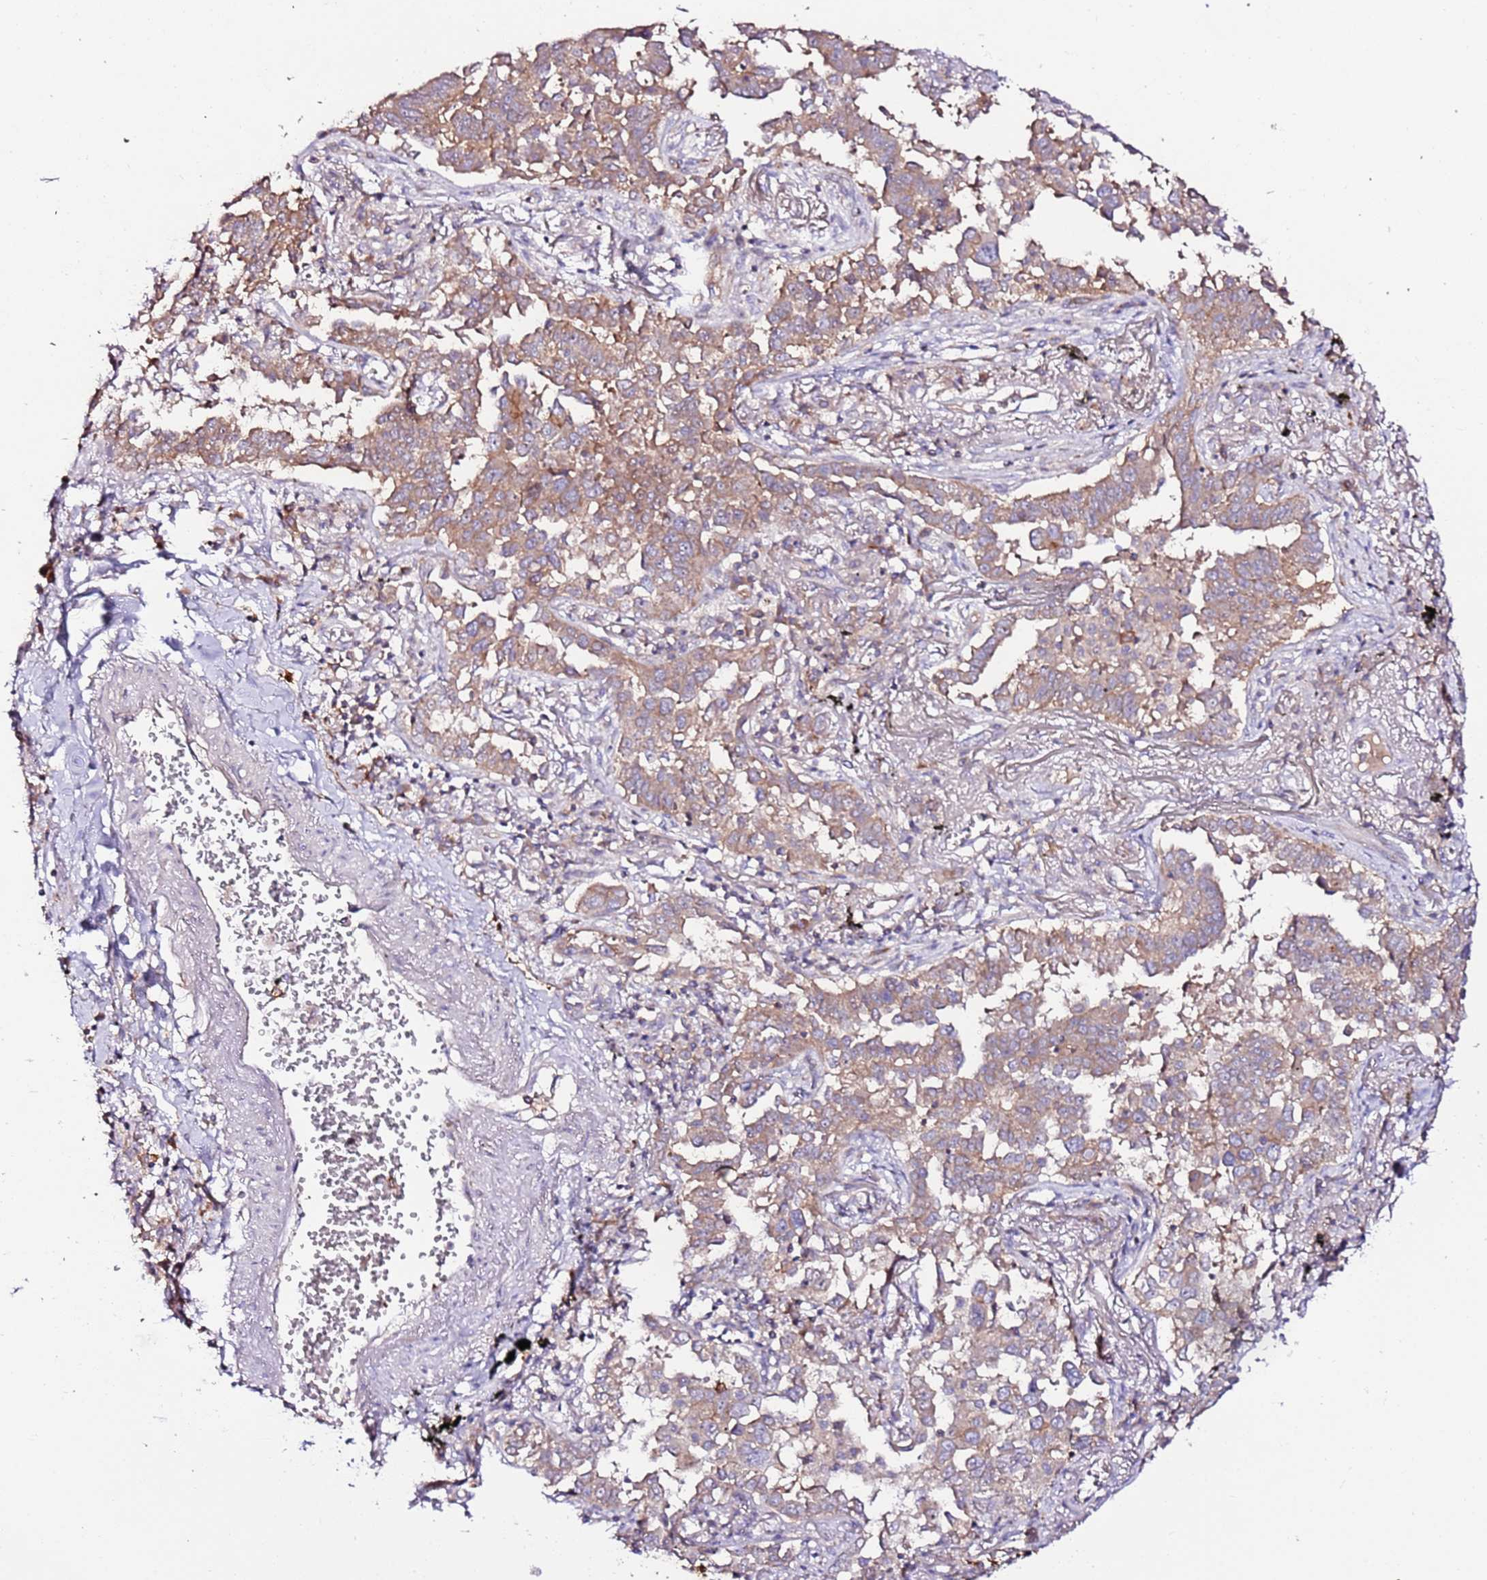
{"staining": {"intensity": "moderate", "quantity": ">75%", "location": "cytoplasmic/membranous"}, "tissue": "lung cancer", "cell_type": "Tumor cells", "image_type": "cancer", "snomed": [{"axis": "morphology", "description": "Adenocarcinoma, NOS"}, {"axis": "topography", "description": "Lung"}], "caption": "Lung adenocarcinoma stained with DAB (3,3'-diaminobenzidine) IHC exhibits medium levels of moderate cytoplasmic/membranous expression in about >75% of tumor cells. (IHC, brightfield microscopy, high magnification).", "gene": "FLVCR1", "patient": {"sex": "male", "age": 67}}